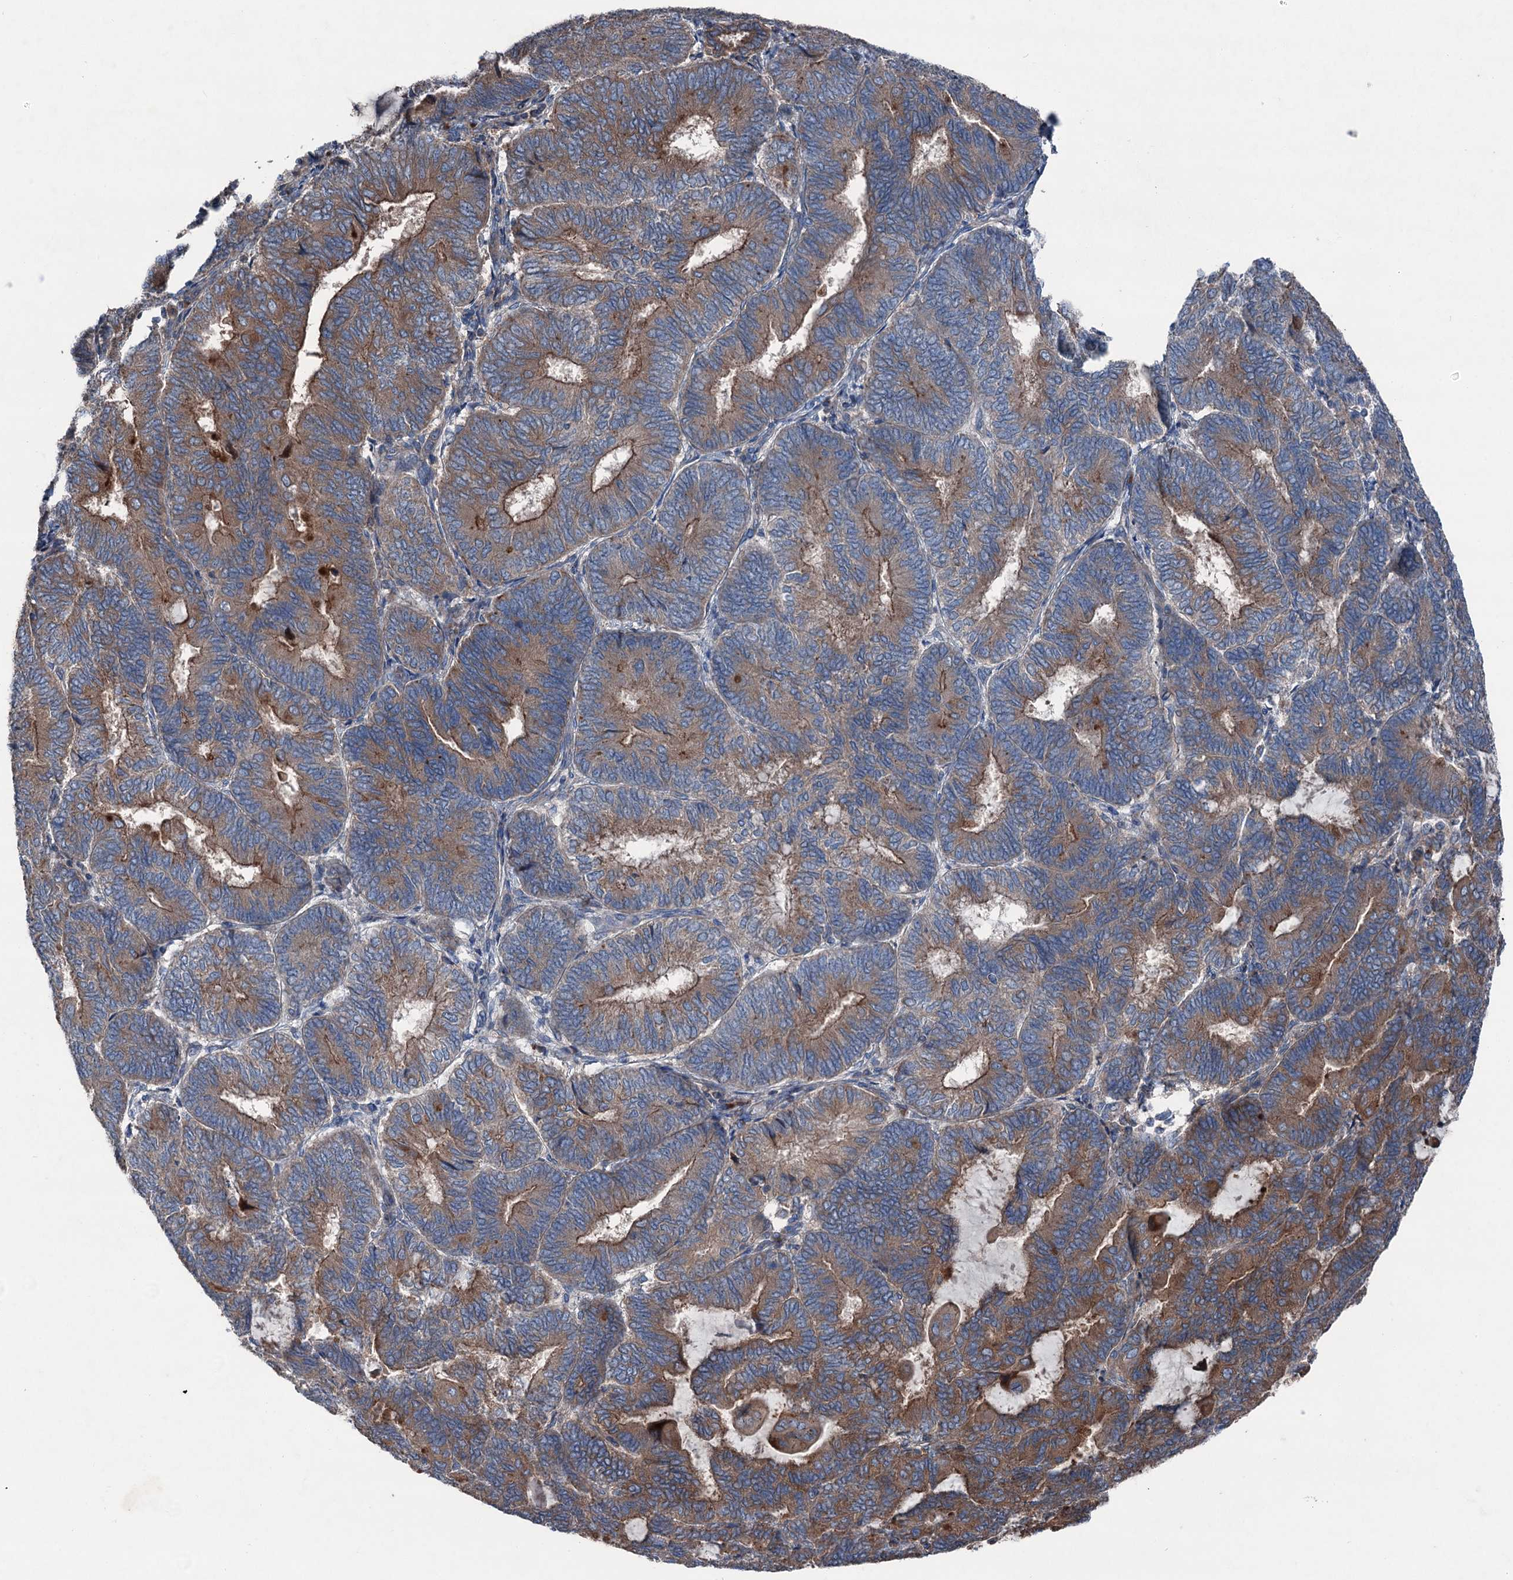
{"staining": {"intensity": "moderate", "quantity": ">75%", "location": "cytoplasmic/membranous"}, "tissue": "endometrial cancer", "cell_type": "Tumor cells", "image_type": "cancer", "snomed": [{"axis": "morphology", "description": "Adenocarcinoma, NOS"}, {"axis": "topography", "description": "Endometrium"}], "caption": "This is a photomicrograph of IHC staining of endometrial adenocarcinoma, which shows moderate staining in the cytoplasmic/membranous of tumor cells.", "gene": "RUFY1", "patient": {"sex": "female", "age": 81}}